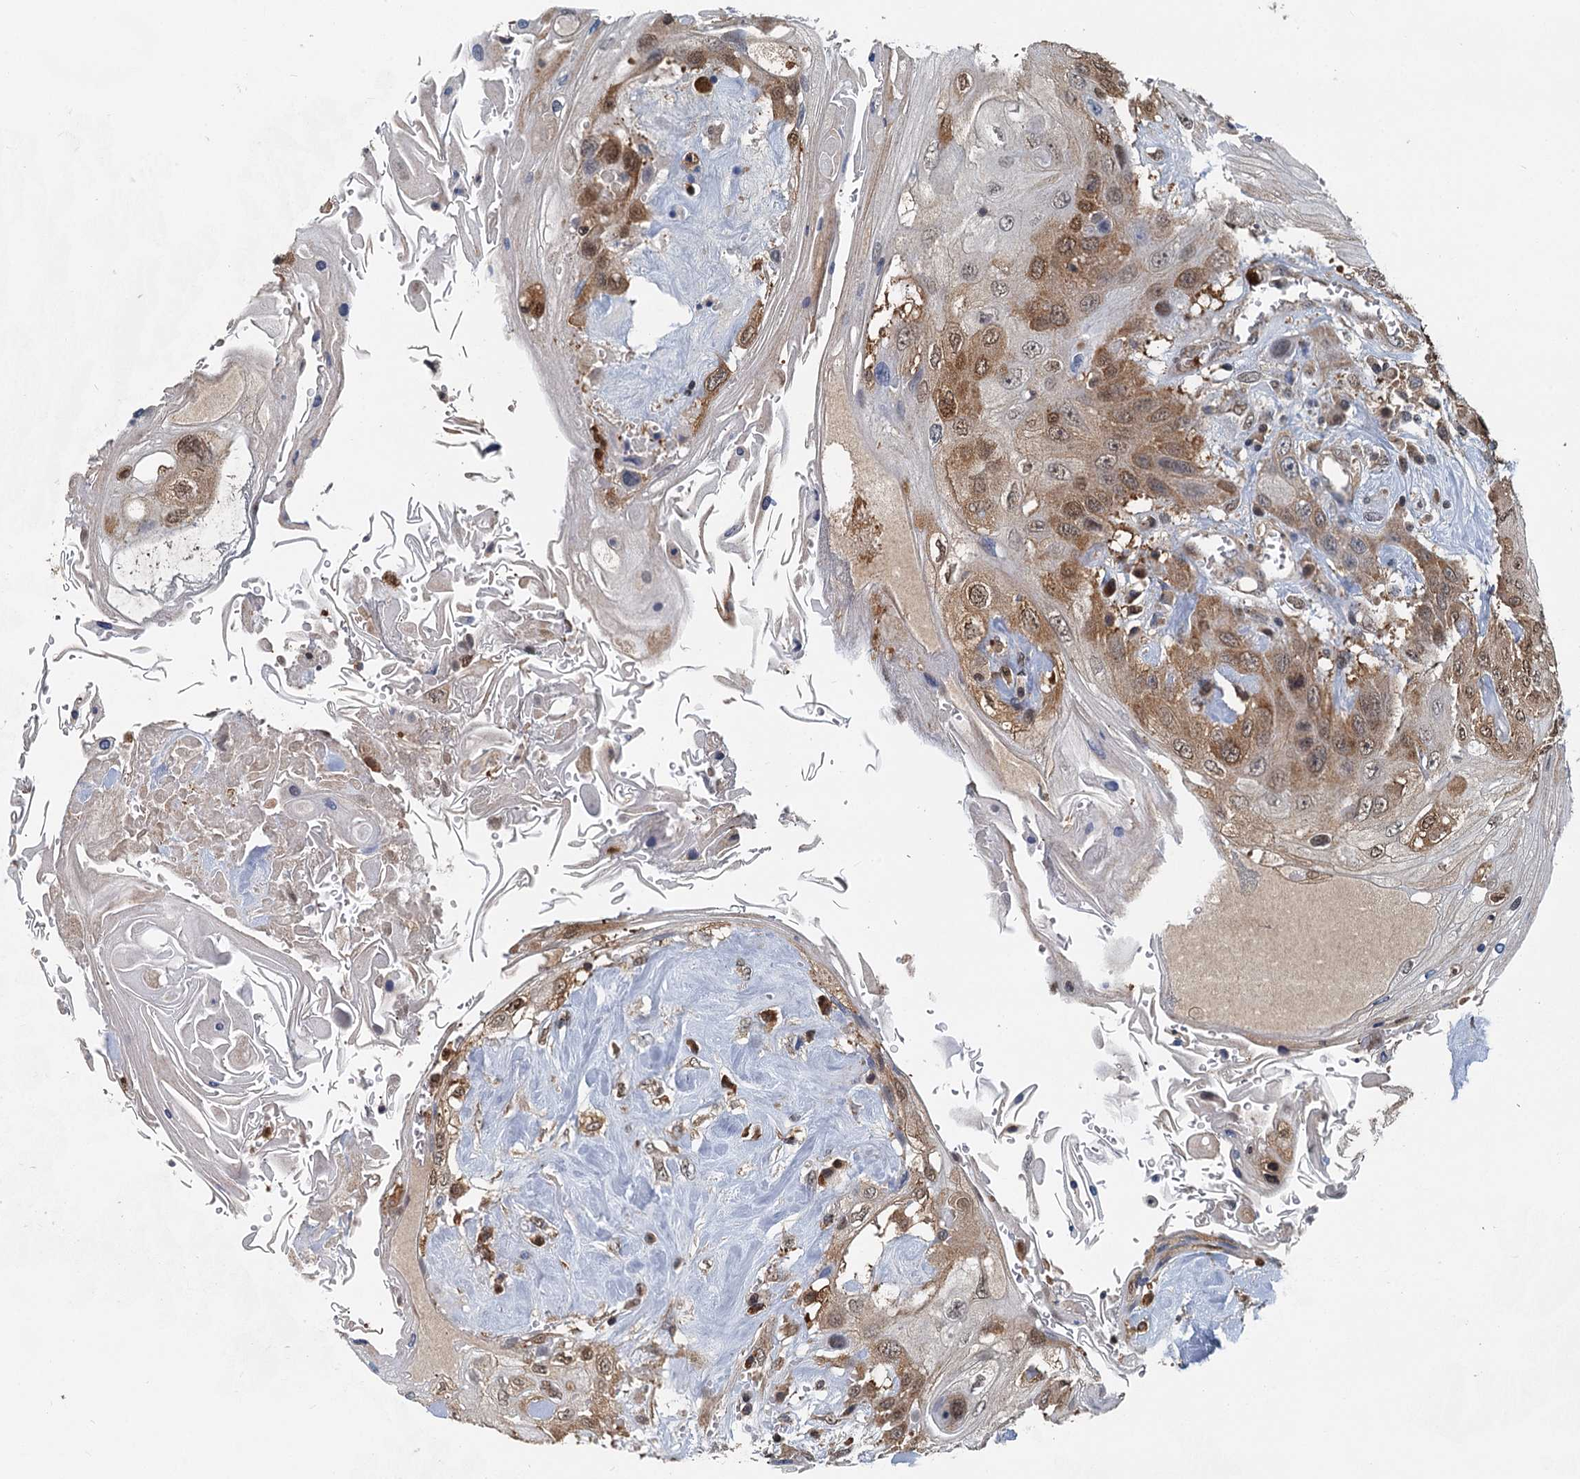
{"staining": {"intensity": "moderate", "quantity": "25%-75%", "location": "cytoplasmic/membranous,nuclear"}, "tissue": "head and neck cancer", "cell_type": "Tumor cells", "image_type": "cancer", "snomed": [{"axis": "morphology", "description": "Squamous cell carcinoma, NOS"}, {"axis": "topography", "description": "Head-Neck"}], "caption": "Immunohistochemistry (DAB (3,3'-diaminobenzidine)) staining of human head and neck squamous cell carcinoma reveals moderate cytoplasmic/membranous and nuclear protein expression in approximately 25%-75% of tumor cells.", "gene": "GPI", "patient": {"sex": "female", "age": 43}}